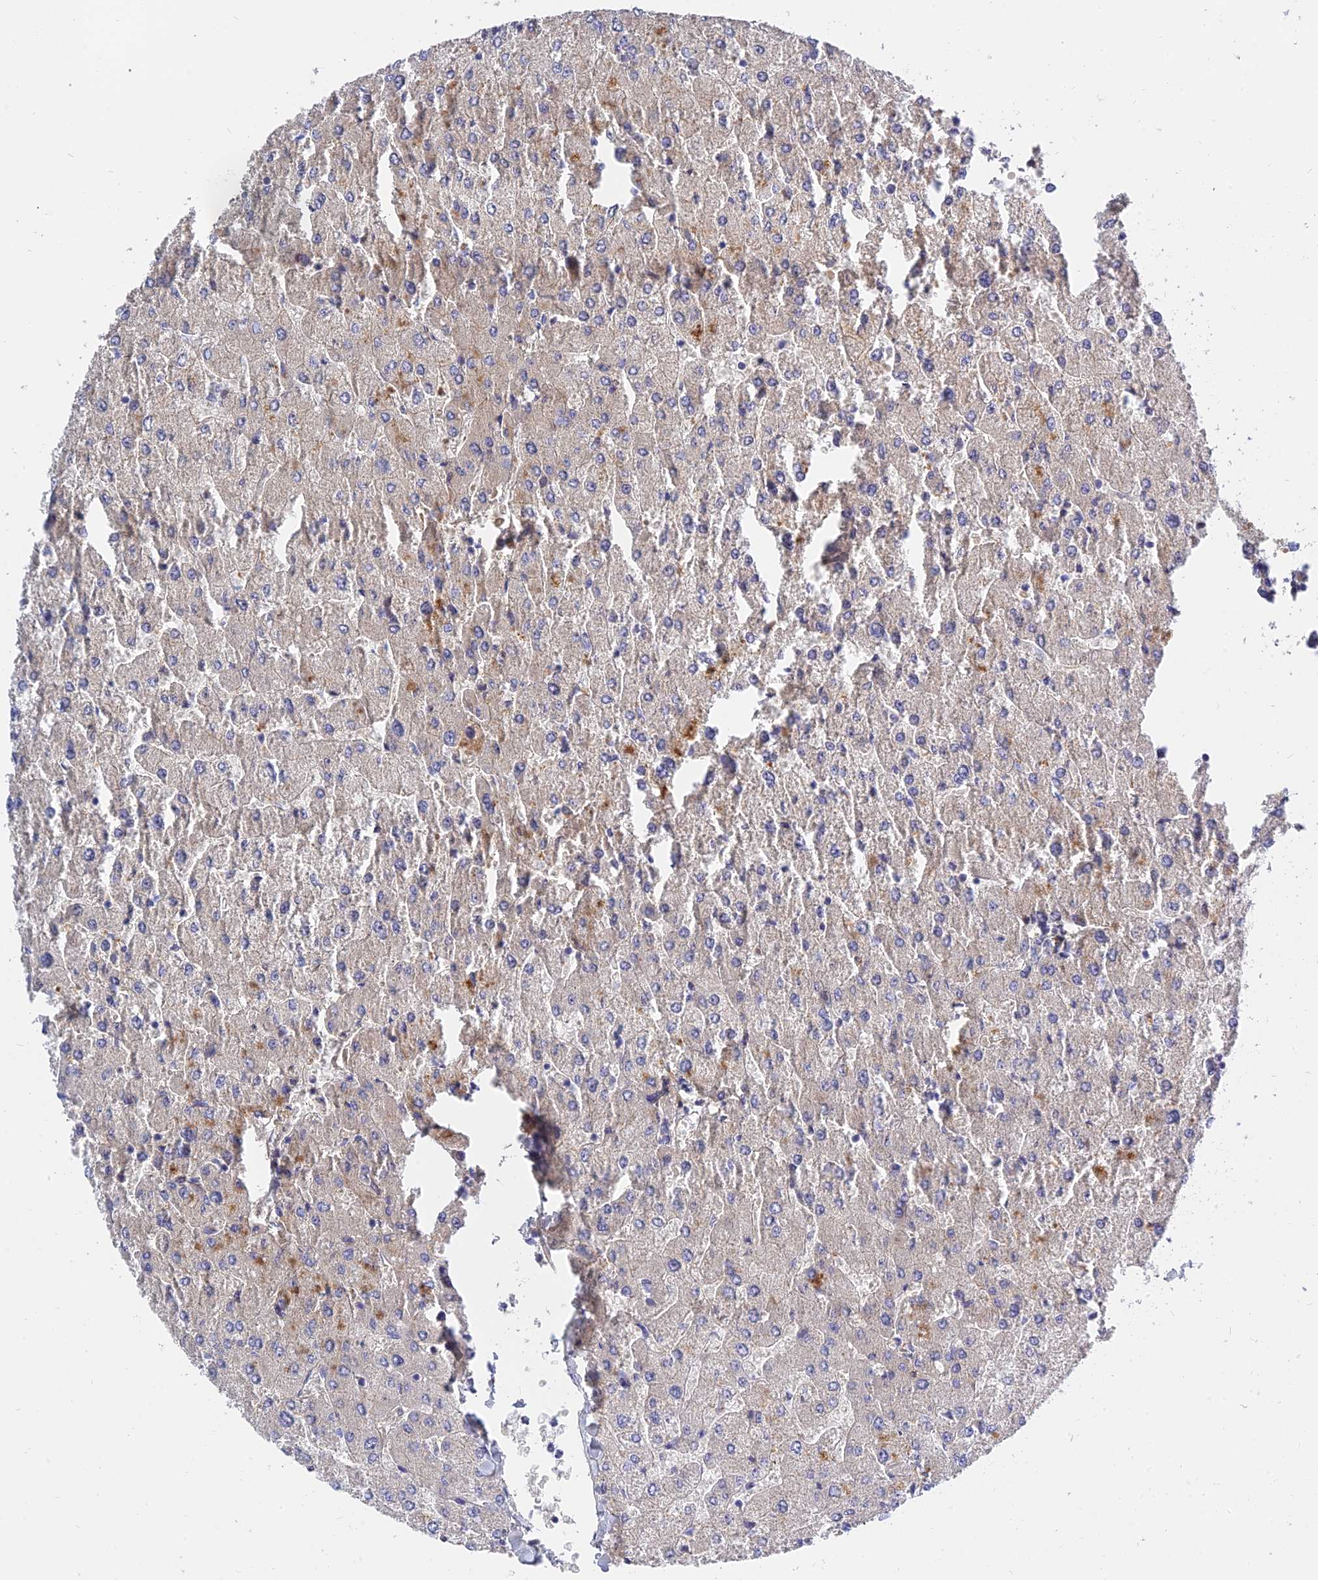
{"staining": {"intensity": "negative", "quantity": "none", "location": "none"}, "tissue": "liver", "cell_type": "Cholangiocytes", "image_type": "normal", "snomed": [{"axis": "morphology", "description": "Normal tissue, NOS"}, {"axis": "topography", "description": "Liver"}], "caption": "This micrograph is of unremarkable liver stained with immunohistochemistry to label a protein in brown with the nuclei are counter-stained blue. There is no expression in cholangiocytes. The staining was performed using DAB to visualize the protein expression in brown, while the nuclei were stained in blue with hematoxylin (Magnification: 20x).", "gene": "MRPL35", "patient": {"sex": "male", "age": 55}}